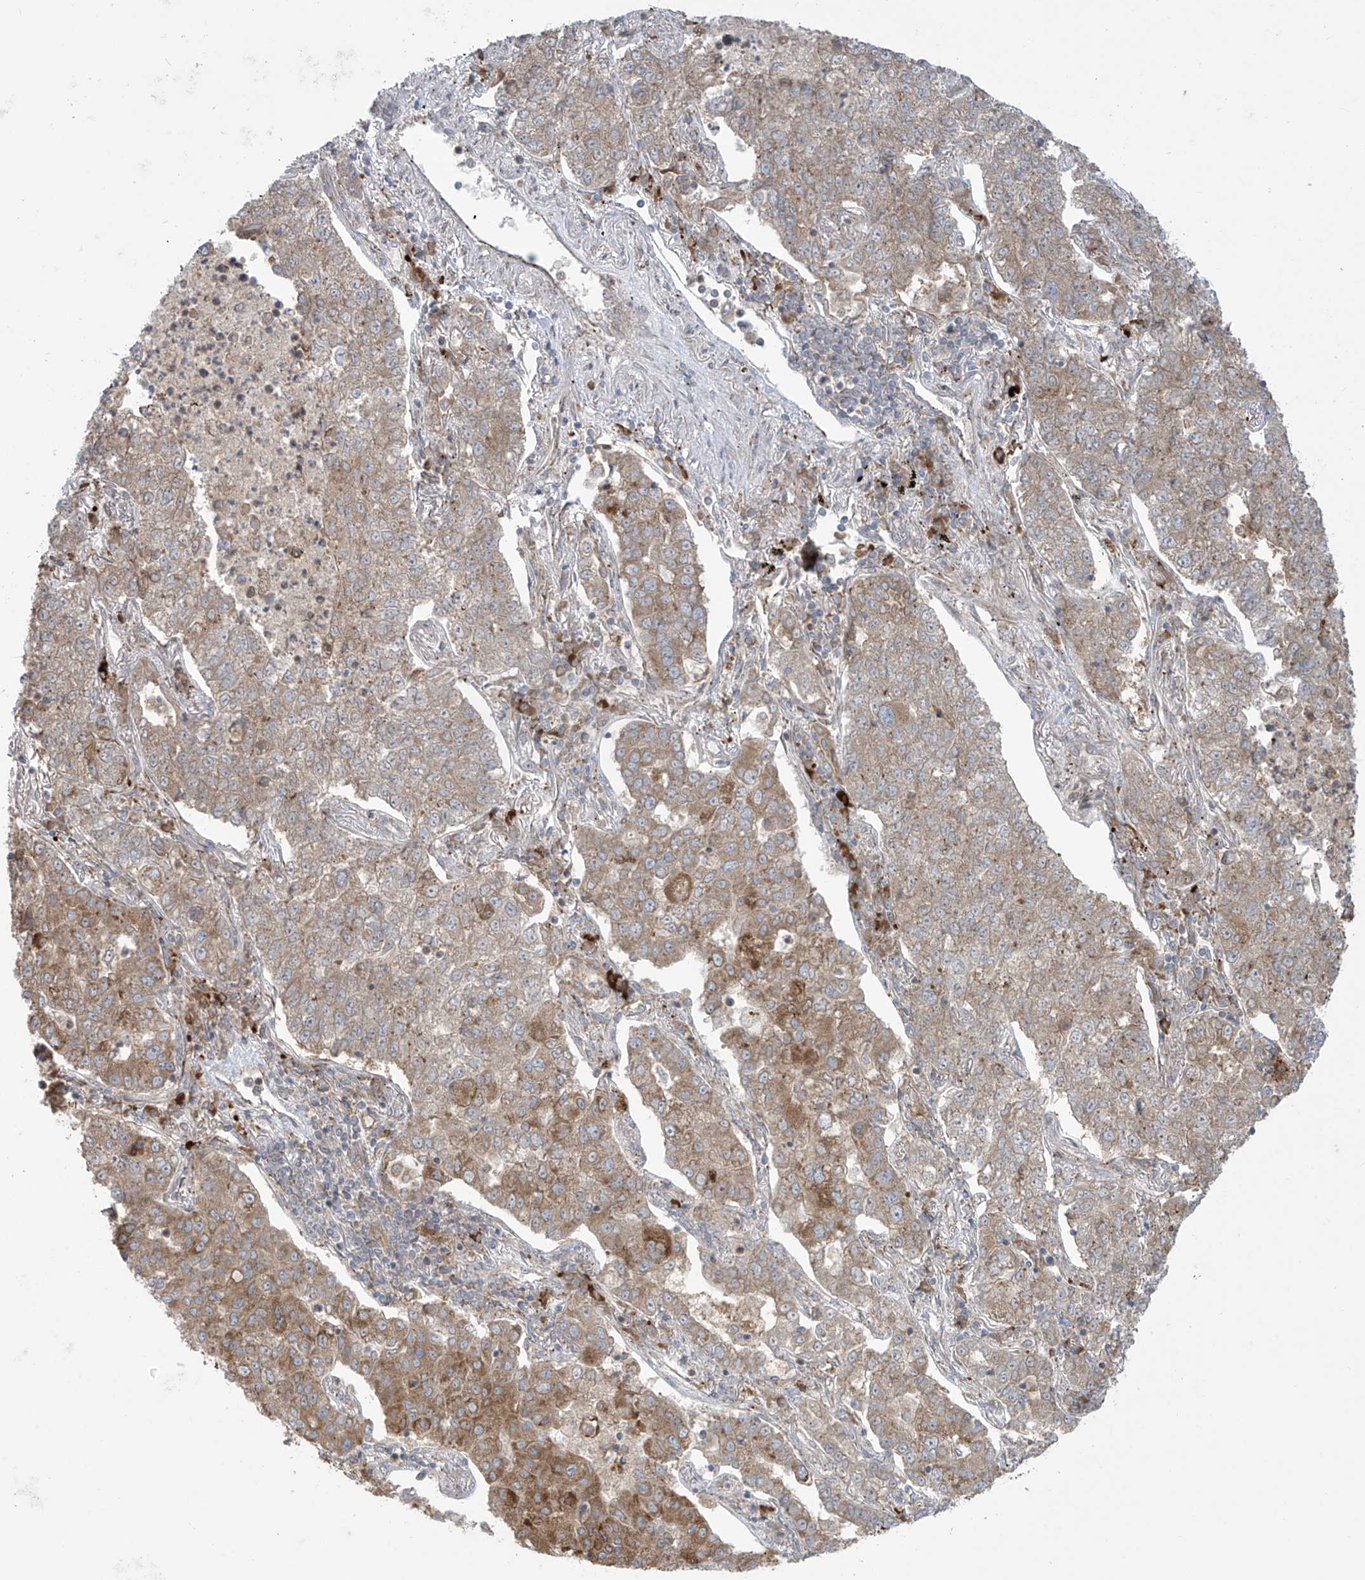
{"staining": {"intensity": "moderate", "quantity": "25%-75%", "location": "cytoplasmic/membranous"}, "tissue": "lung cancer", "cell_type": "Tumor cells", "image_type": "cancer", "snomed": [{"axis": "morphology", "description": "Adenocarcinoma, NOS"}, {"axis": "topography", "description": "Lung"}], "caption": "DAB (3,3'-diaminobenzidine) immunohistochemical staining of human lung adenocarcinoma shows moderate cytoplasmic/membranous protein expression in approximately 25%-75% of tumor cells. (IHC, brightfield microscopy, high magnification).", "gene": "PPAT", "patient": {"sex": "male", "age": 49}}